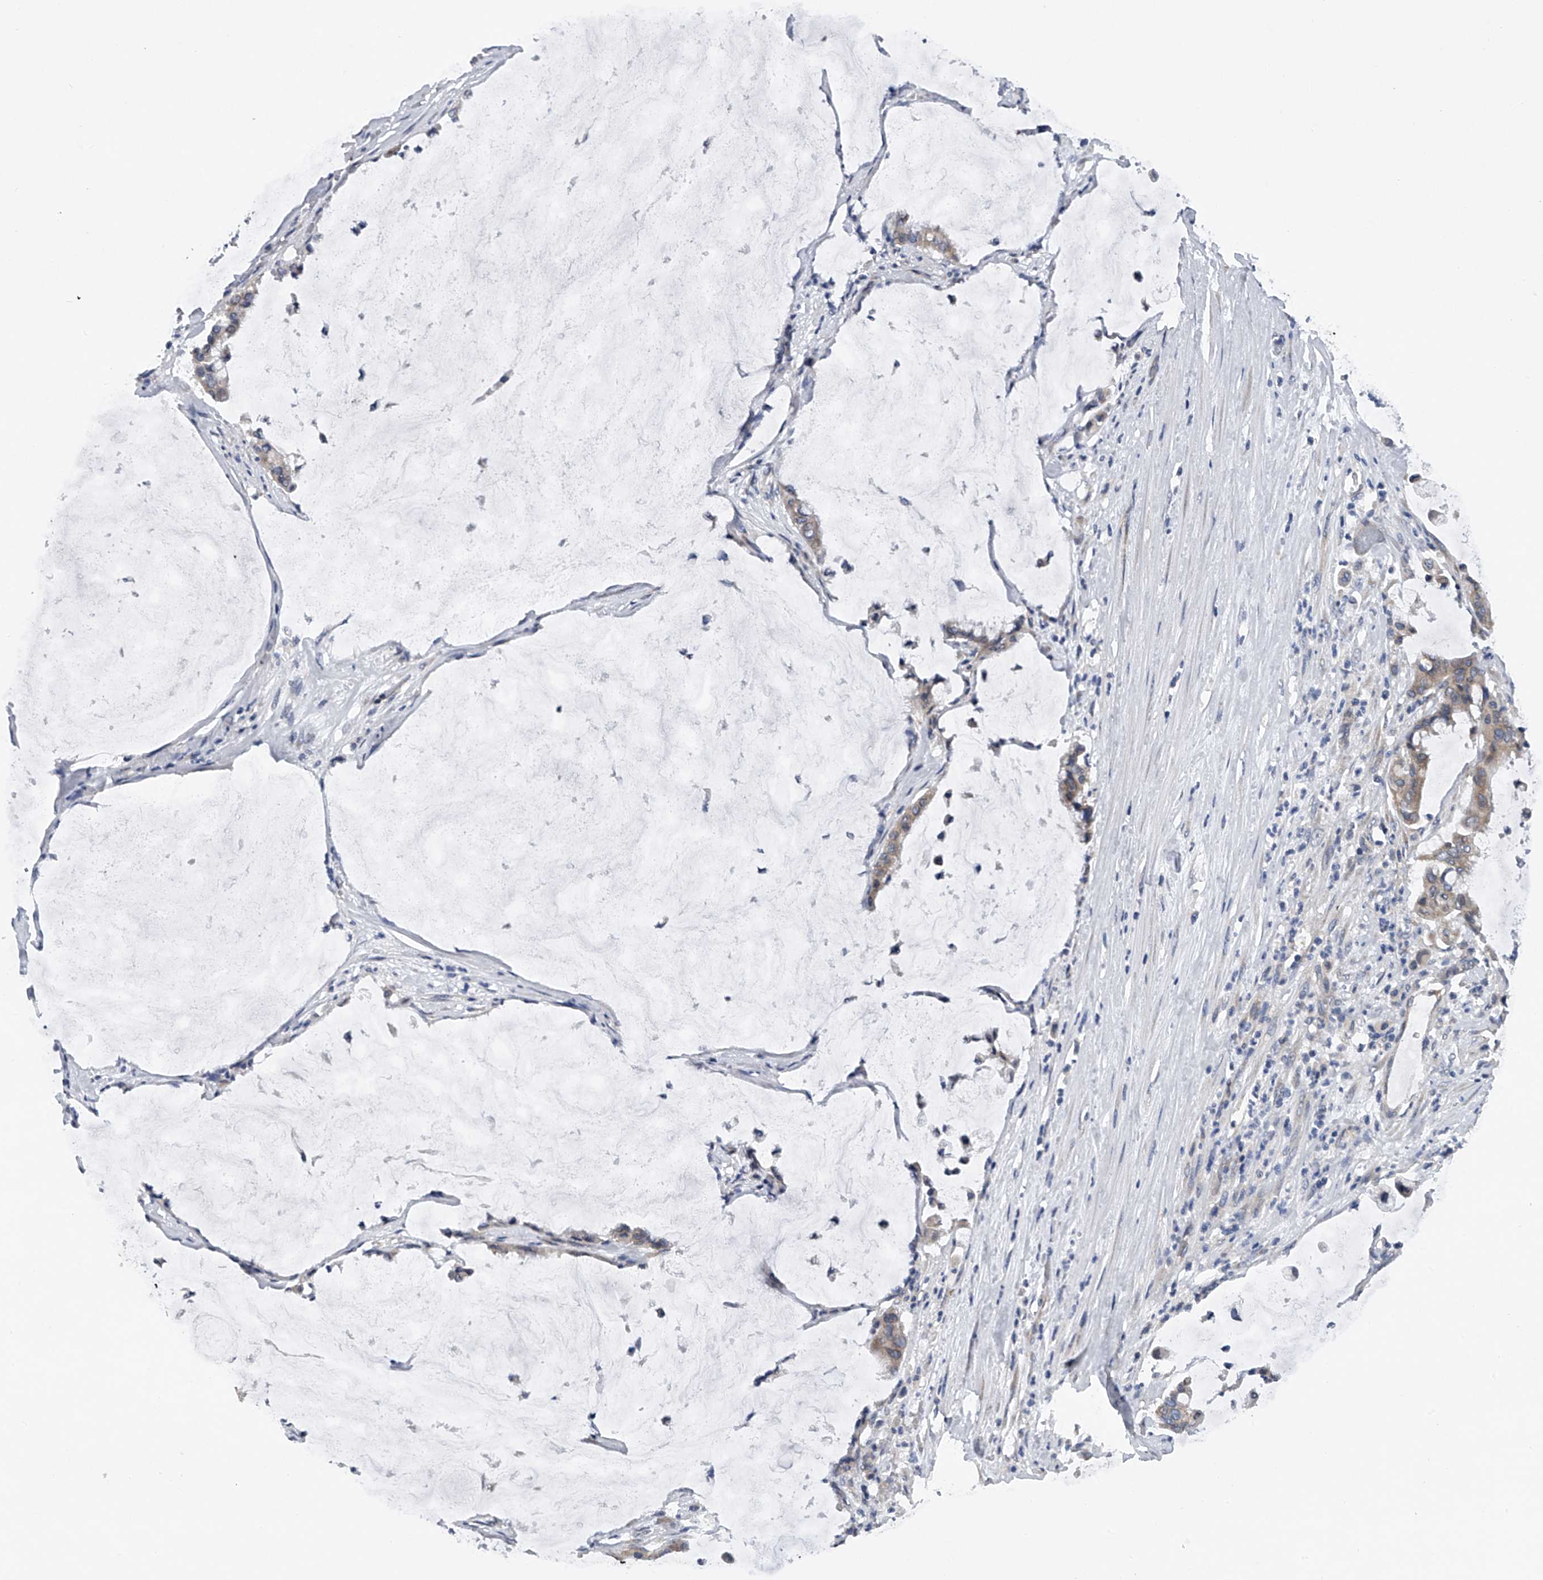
{"staining": {"intensity": "weak", "quantity": ">75%", "location": "cytoplasmic/membranous"}, "tissue": "pancreatic cancer", "cell_type": "Tumor cells", "image_type": "cancer", "snomed": [{"axis": "morphology", "description": "Adenocarcinoma, NOS"}, {"axis": "topography", "description": "Pancreas"}], "caption": "Protein expression analysis of human adenocarcinoma (pancreatic) reveals weak cytoplasmic/membranous staining in approximately >75% of tumor cells. (Brightfield microscopy of DAB IHC at high magnification).", "gene": "RNF5", "patient": {"sex": "male", "age": 41}}